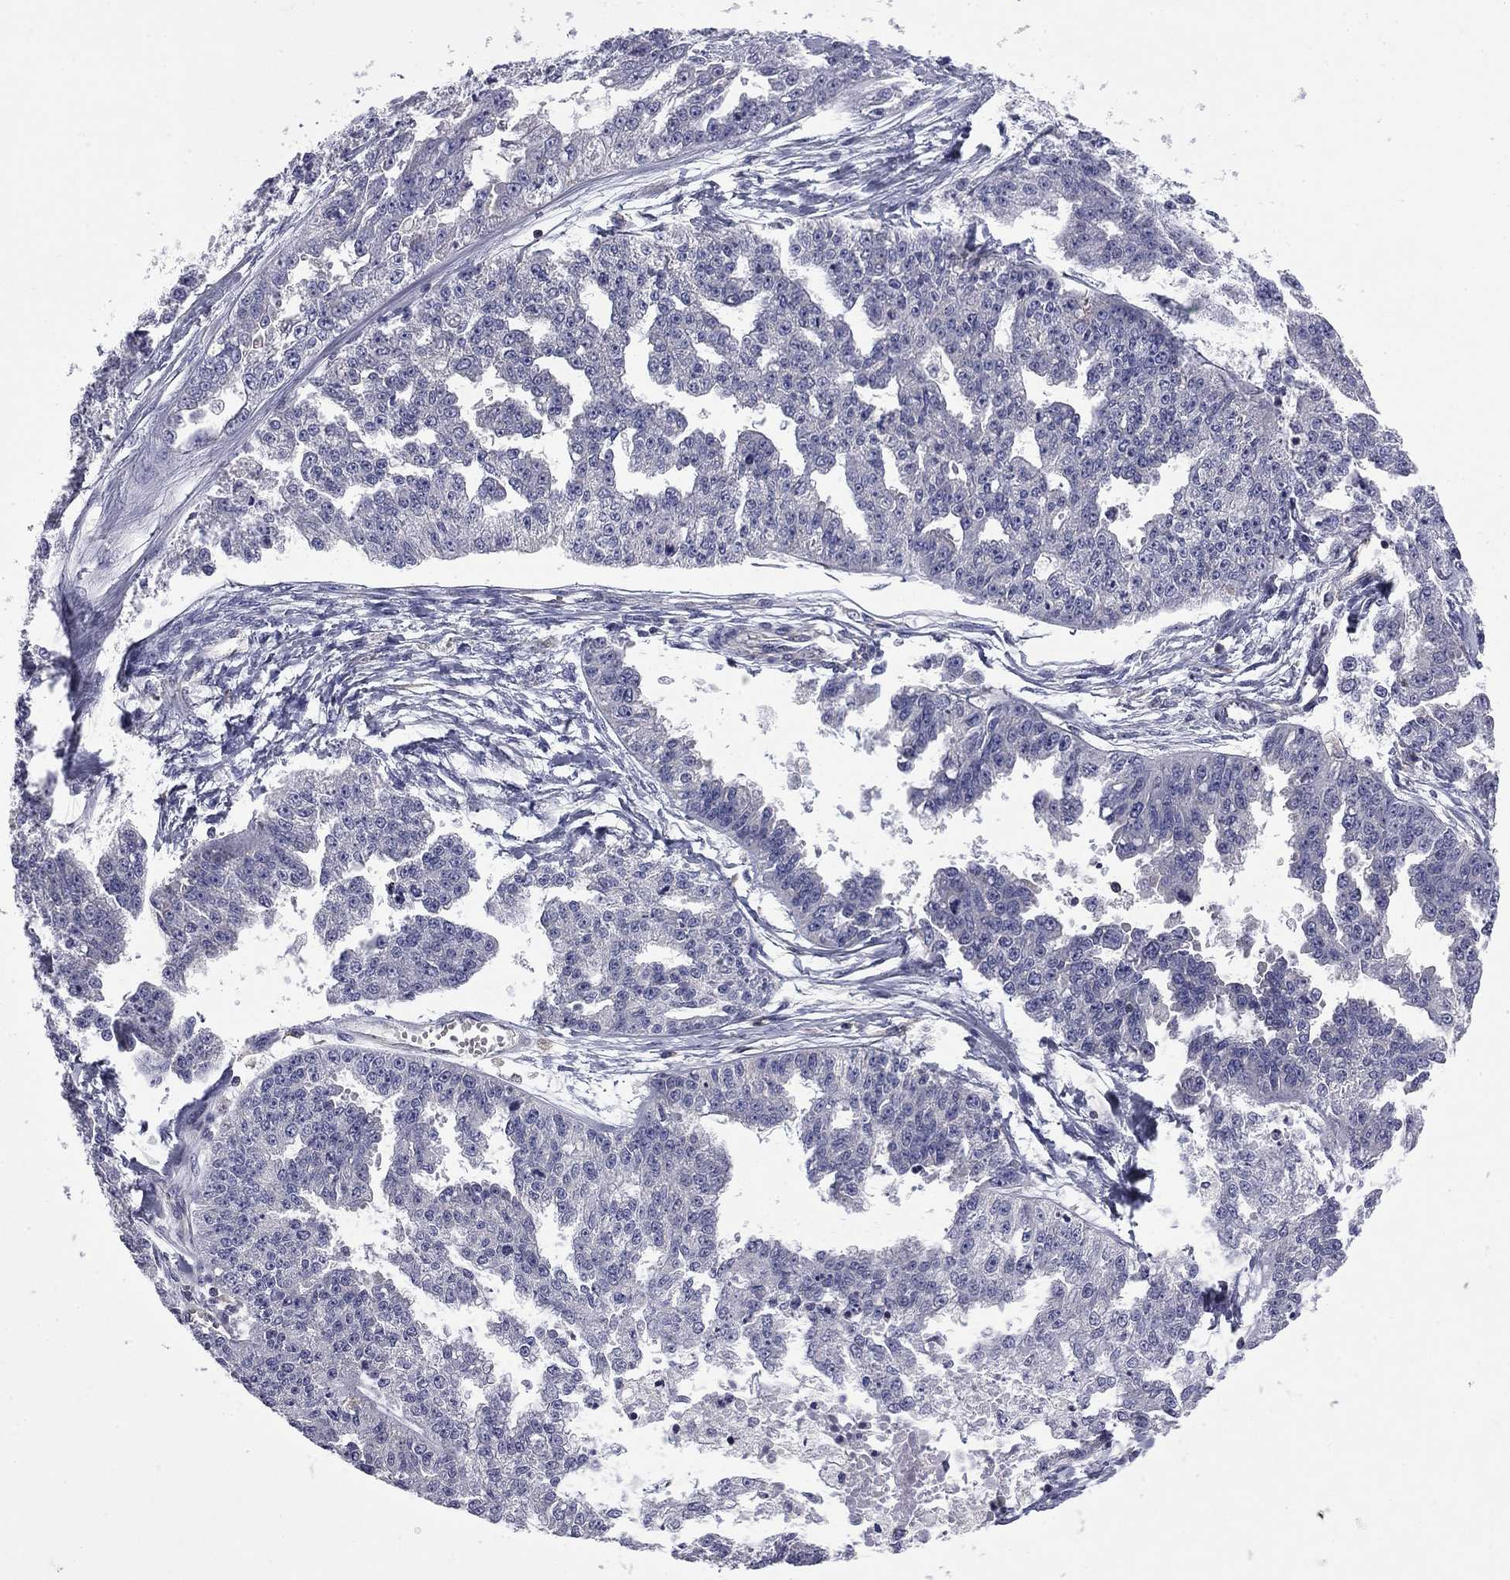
{"staining": {"intensity": "negative", "quantity": "none", "location": "none"}, "tissue": "ovarian cancer", "cell_type": "Tumor cells", "image_type": "cancer", "snomed": [{"axis": "morphology", "description": "Cystadenocarcinoma, serous, NOS"}, {"axis": "topography", "description": "Ovary"}], "caption": "Immunohistochemical staining of ovarian cancer shows no significant positivity in tumor cells.", "gene": "ARHGAP45", "patient": {"sex": "female", "age": 58}}